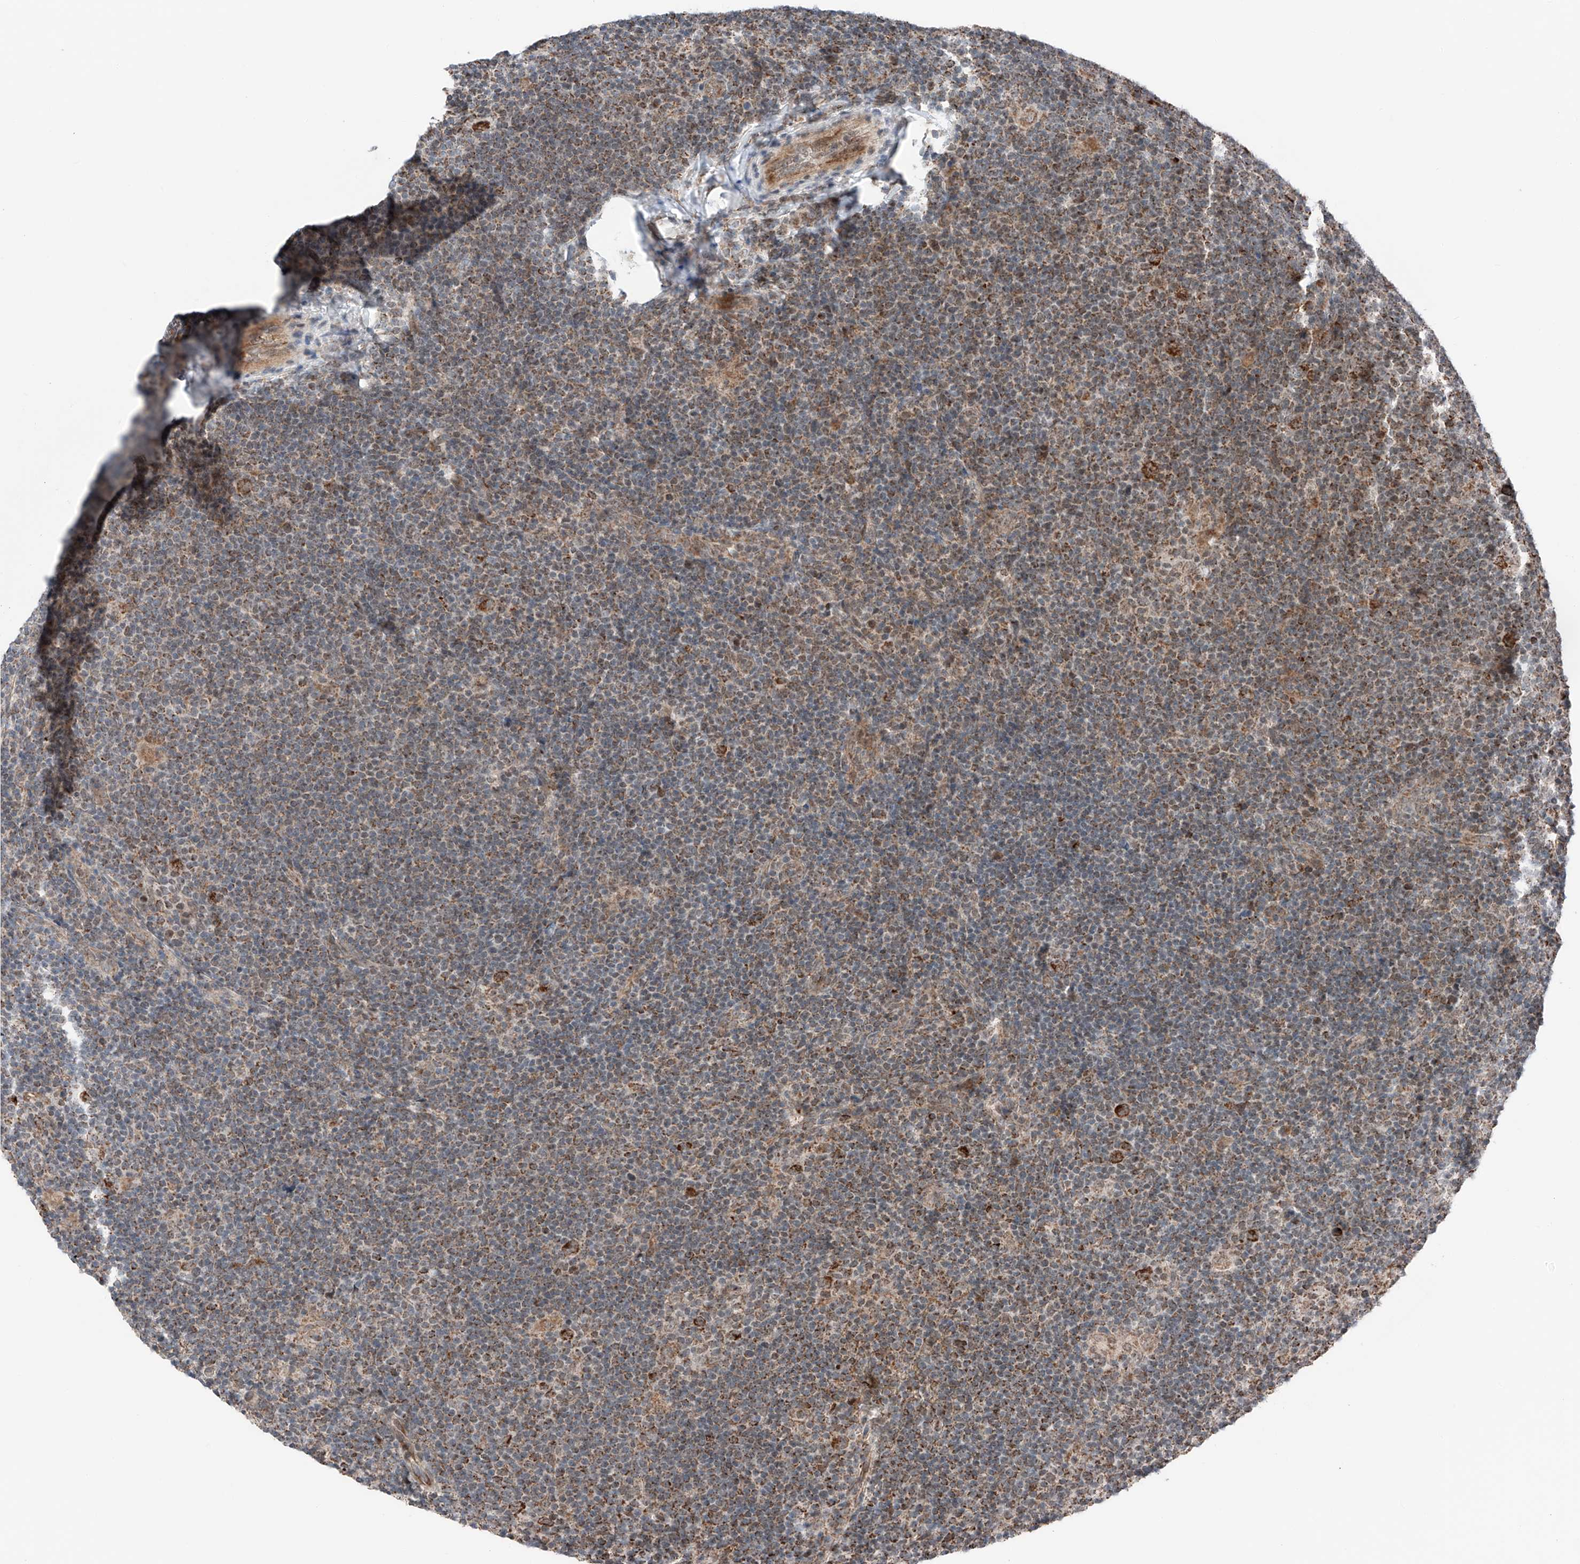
{"staining": {"intensity": "strong", "quantity": ">75%", "location": "cytoplasmic/membranous"}, "tissue": "lymphoma", "cell_type": "Tumor cells", "image_type": "cancer", "snomed": [{"axis": "morphology", "description": "Hodgkin's disease, NOS"}, {"axis": "topography", "description": "Lymph node"}], "caption": "DAB (3,3'-diaminobenzidine) immunohistochemical staining of human Hodgkin's disease reveals strong cytoplasmic/membranous protein positivity in about >75% of tumor cells. (DAB (3,3'-diaminobenzidine) = brown stain, brightfield microscopy at high magnification).", "gene": "ZSCAN29", "patient": {"sex": "female", "age": 57}}